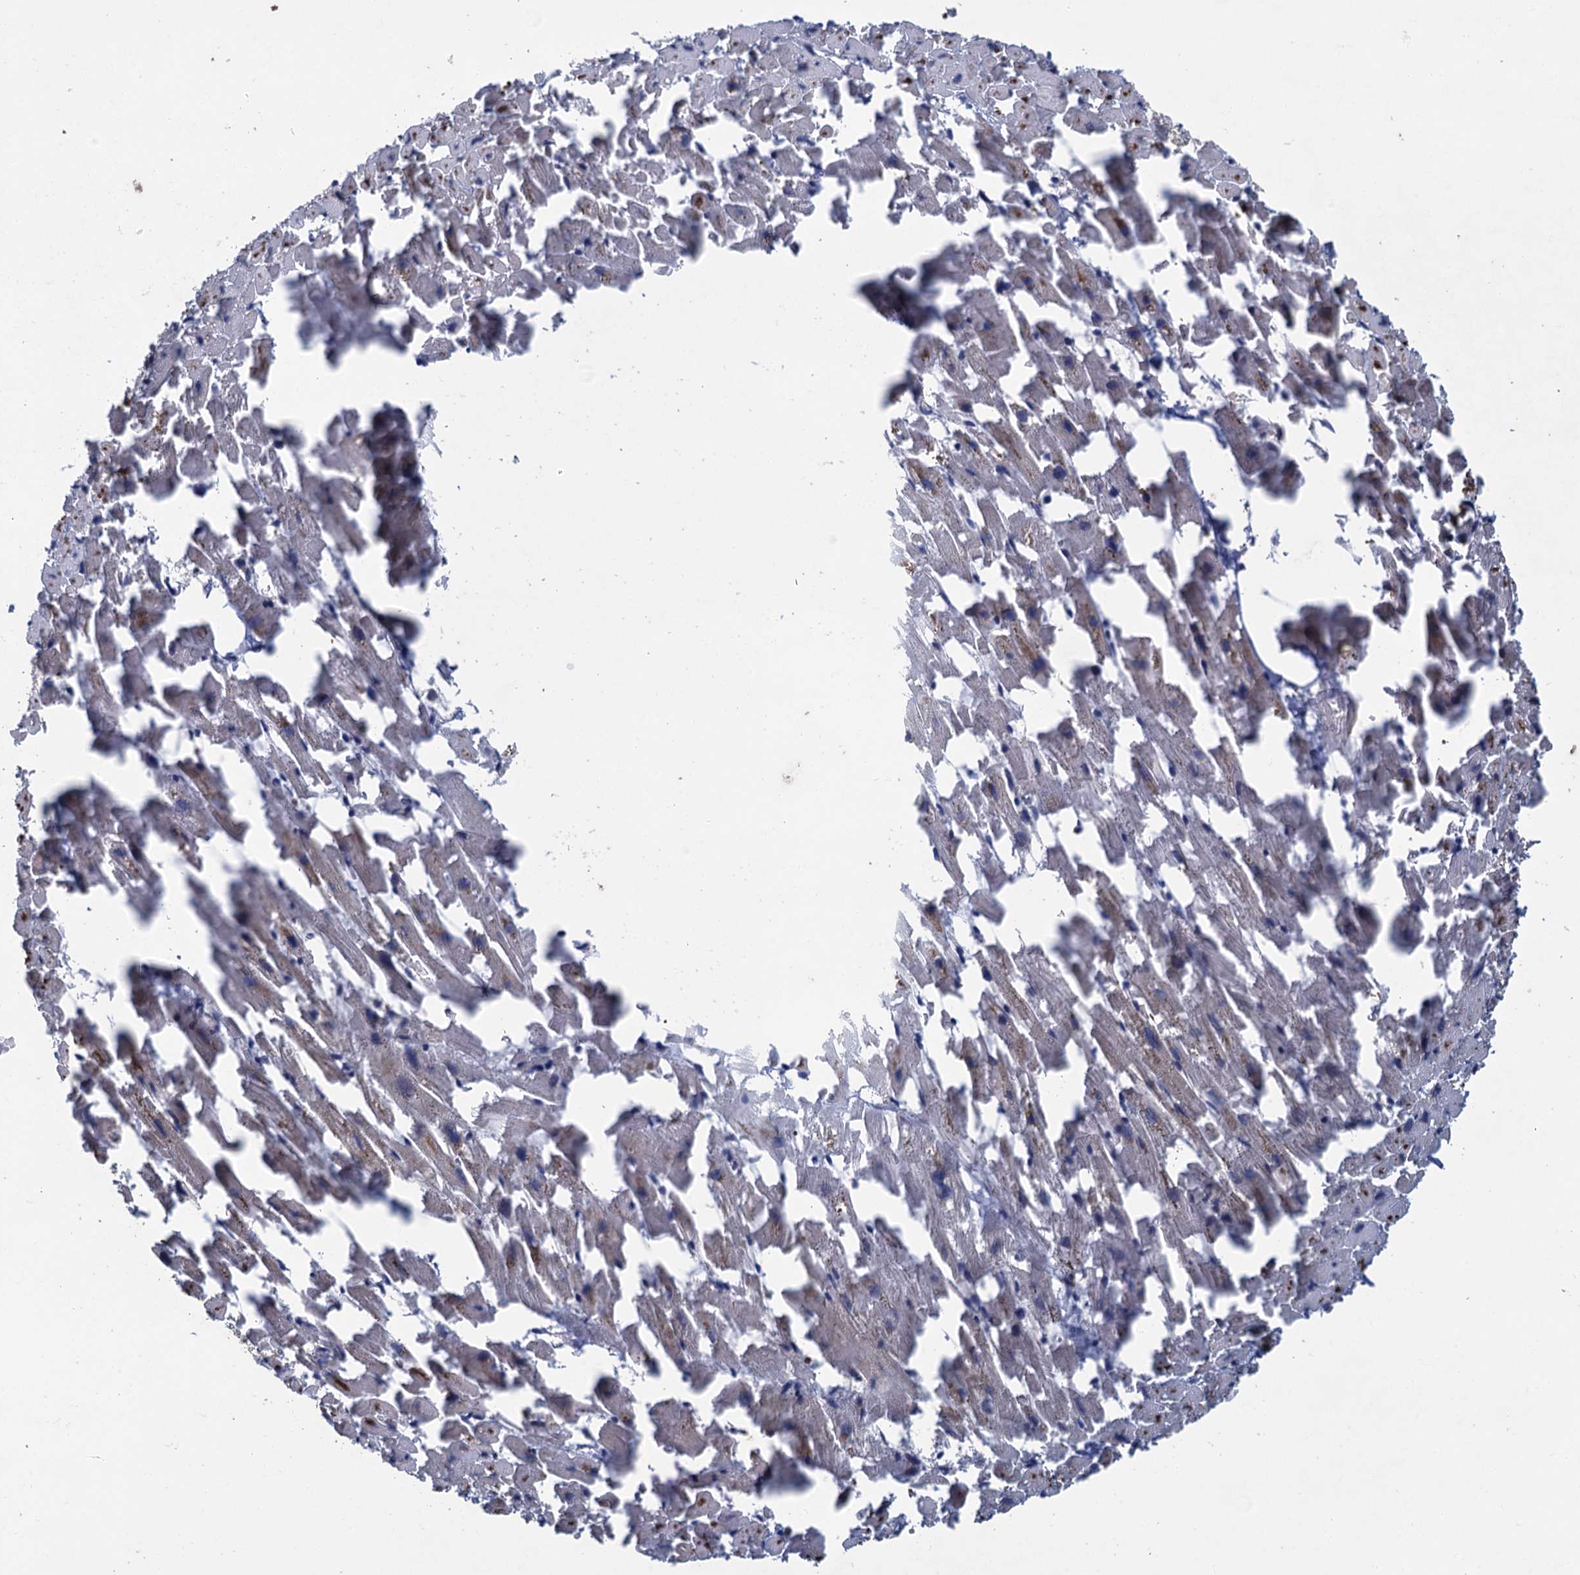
{"staining": {"intensity": "weak", "quantity": "25%-75%", "location": "cytoplasmic/membranous"}, "tissue": "heart muscle", "cell_type": "Cardiomyocytes", "image_type": "normal", "snomed": [{"axis": "morphology", "description": "Normal tissue, NOS"}, {"axis": "topography", "description": "Heart"}], "caption": "Immunohistochemical staining of benign human heart muscle reveals 25%-75% levels of weak cytoplasmic/membranous protein staining in about 25%-75% of cardiomyocytes. Immunohistochemistry (ihc) stains the protein in brown and the nuclei are stained blue.", "gene": "CNTN5", "patient": {"sex": "female", "age": 64}}